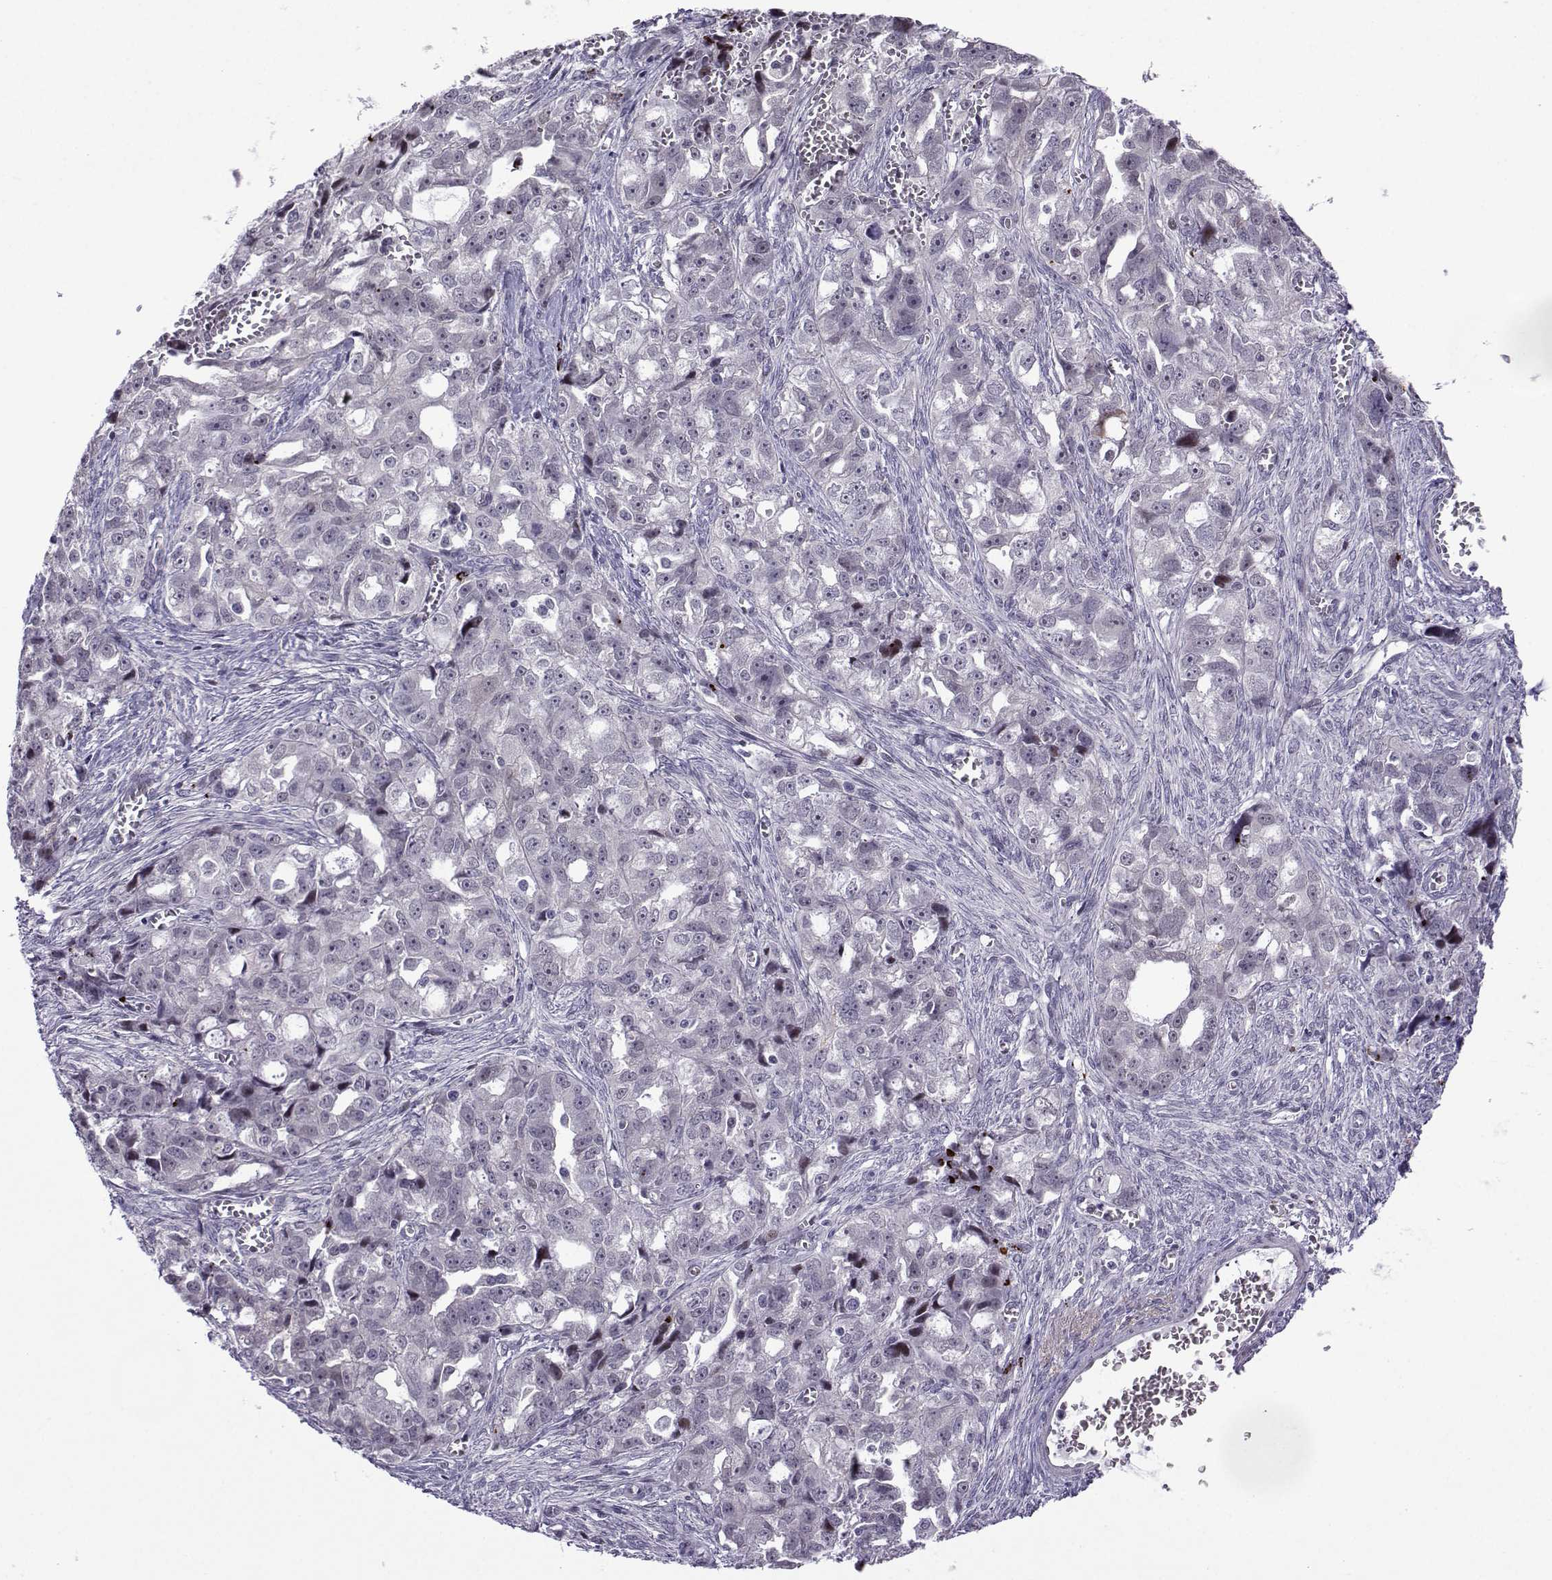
{"staining": {"intensity": "negative", "quantity": "none", "location": "none"}, "tissue": "ovarian cancer", "cell_type": "Tumor cells", "image_type": "cancer", "snomed": [{"axis": "morphology", "description": "Cystadenocarcinoma, serous, NOS"}, {"axis": "topography", "description": "Ovary"}], "caption": "Immunohistochemistry photomicrograph of ovarian cancer (serous cystadenocarcinoma) stained for a protein (brown), which reveals no positivity in tumor cells. Nuclei are stained in blue.", "gene": "FGF3", "patient": {"sex": "female", "age": 51}}